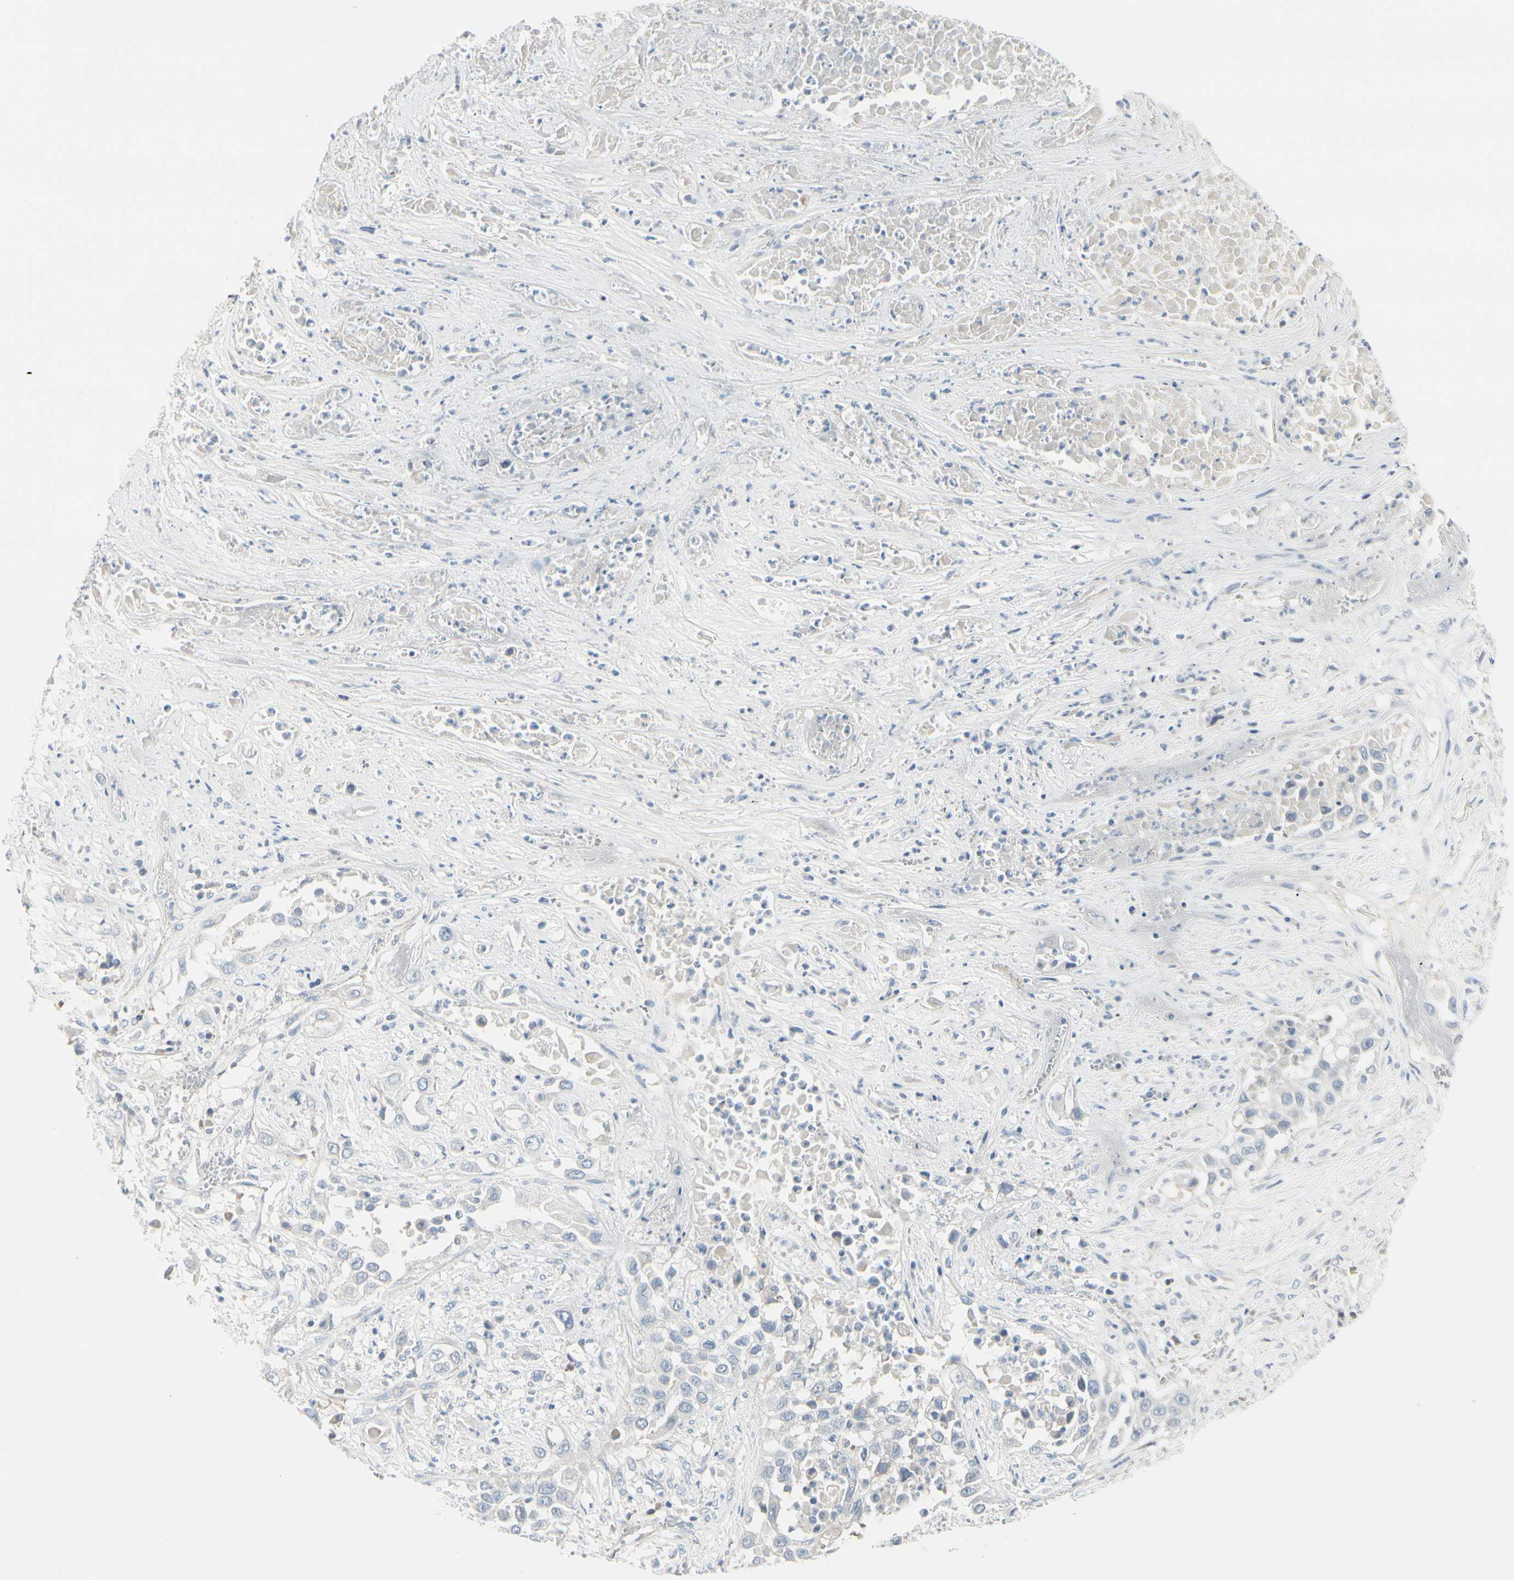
{"staining": {"intensity": "negative", "quantity": "none", "location": "none"}, "tissue": "lung cancer", "cell_type": "Tumor cells", "image_type": "cancer", "snomed": [{"axis": "morphology", "description": "Squamous cell carcinoma, NOS"}, {"axis": "topography", "description": "Lung"}], "caption": "Micrograph shows no significant protein expression in tumor cells of squamous cell carcinoma (lung). The staining was performed using DAB (3,3'-diaminobenzidine) to visualize the protein expression in brown, while the nuclei were stained in blue with hematoxylin (Magnification: 20x).", "gene": "CDHR5", "patient": {"sex": "male", "age": 71}}